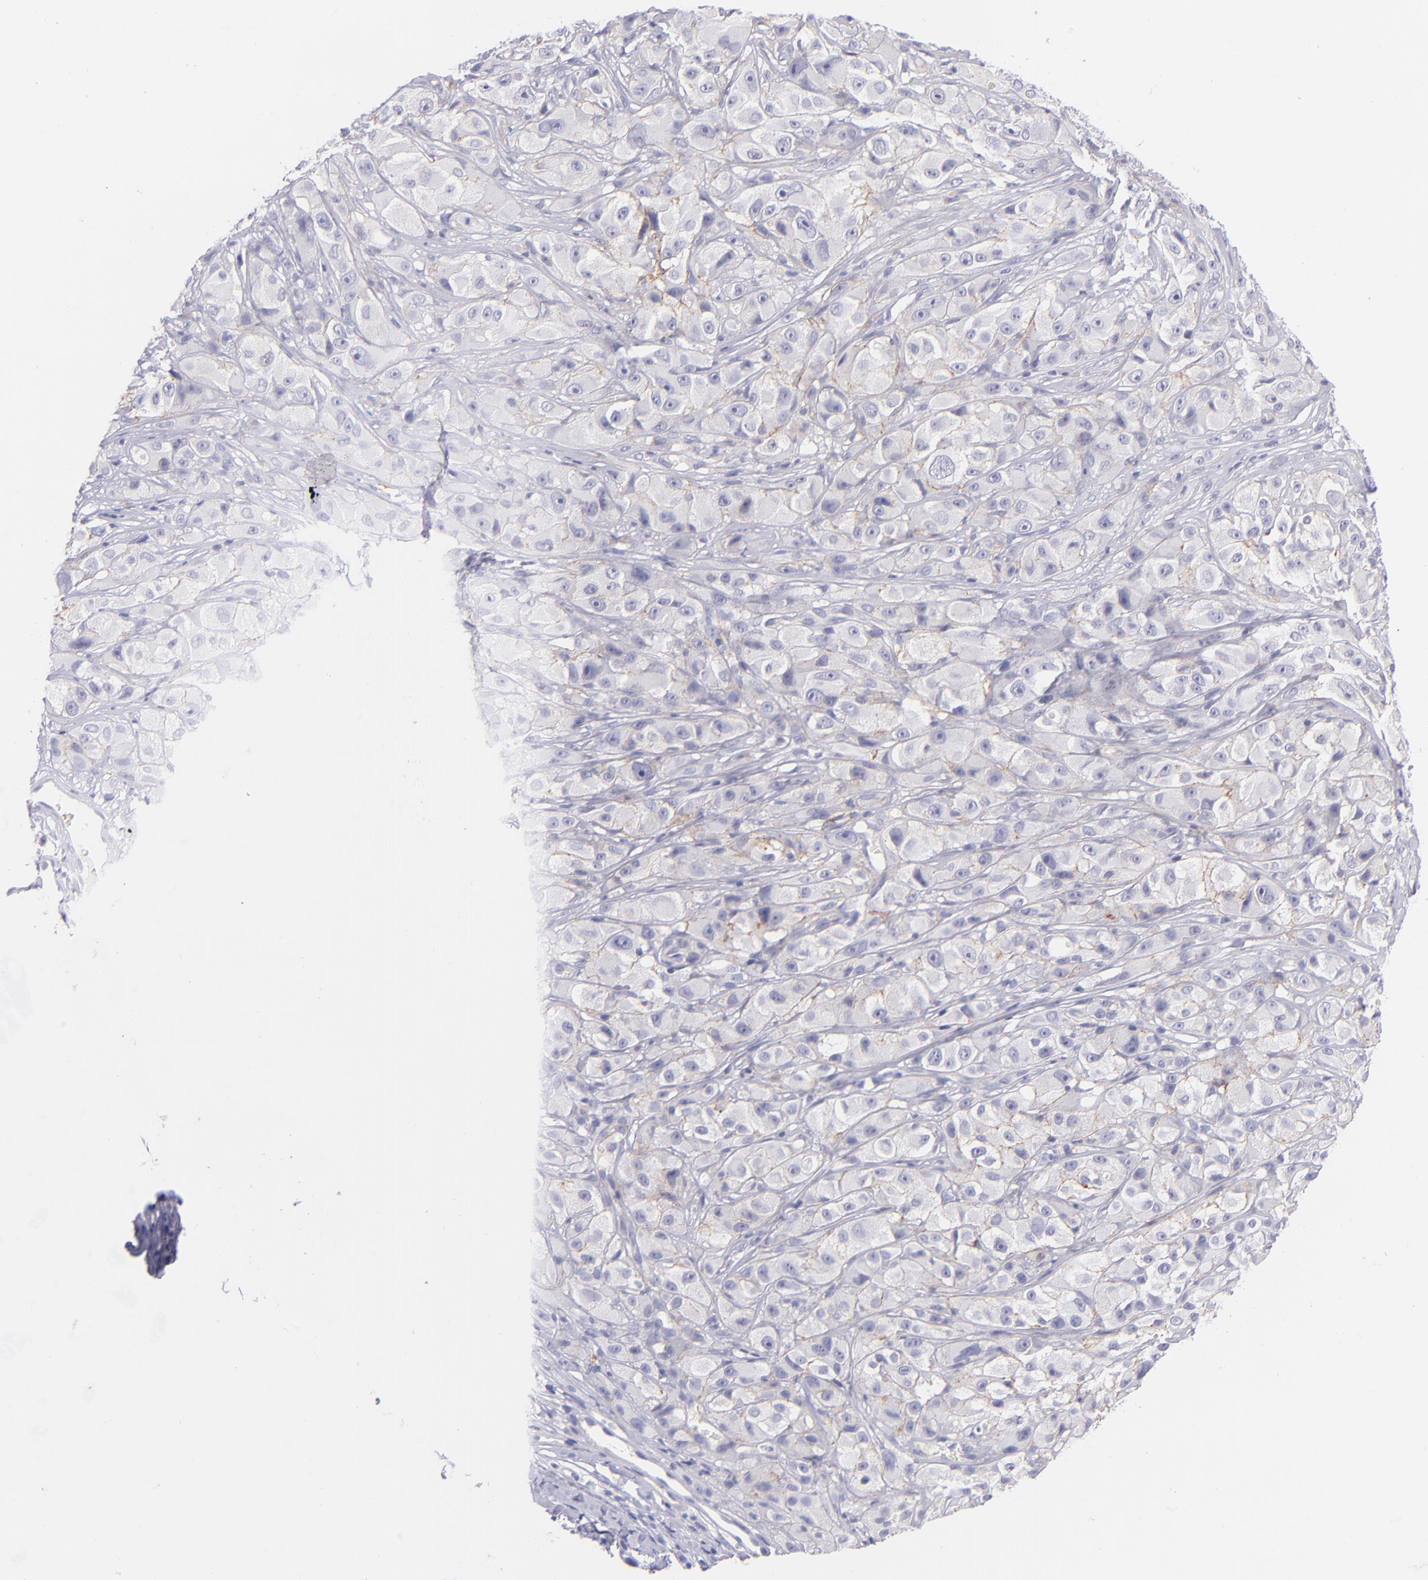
{"staining": {"intensity": "negative", "quantity": "none", "location": "none"}, "tissue": "melanoma", "cell_type": "Tumor cells", "image_type": "cancer", "snomed": [{"axis": "morphology", "description": "Malignant melanoma, NOS"}, {"axis": "topography", "description": "Skin"}], "caption": "Tumor cells are negative for protein expression in human malignant melanoma. The staining was performed using DAB to visualize the protein expression in brown, while the nuclei were stained in blue with hematoxylin (Magnification: 20x).", "gene": "CD81", "patient": {"sex": "male", "age": 56}}